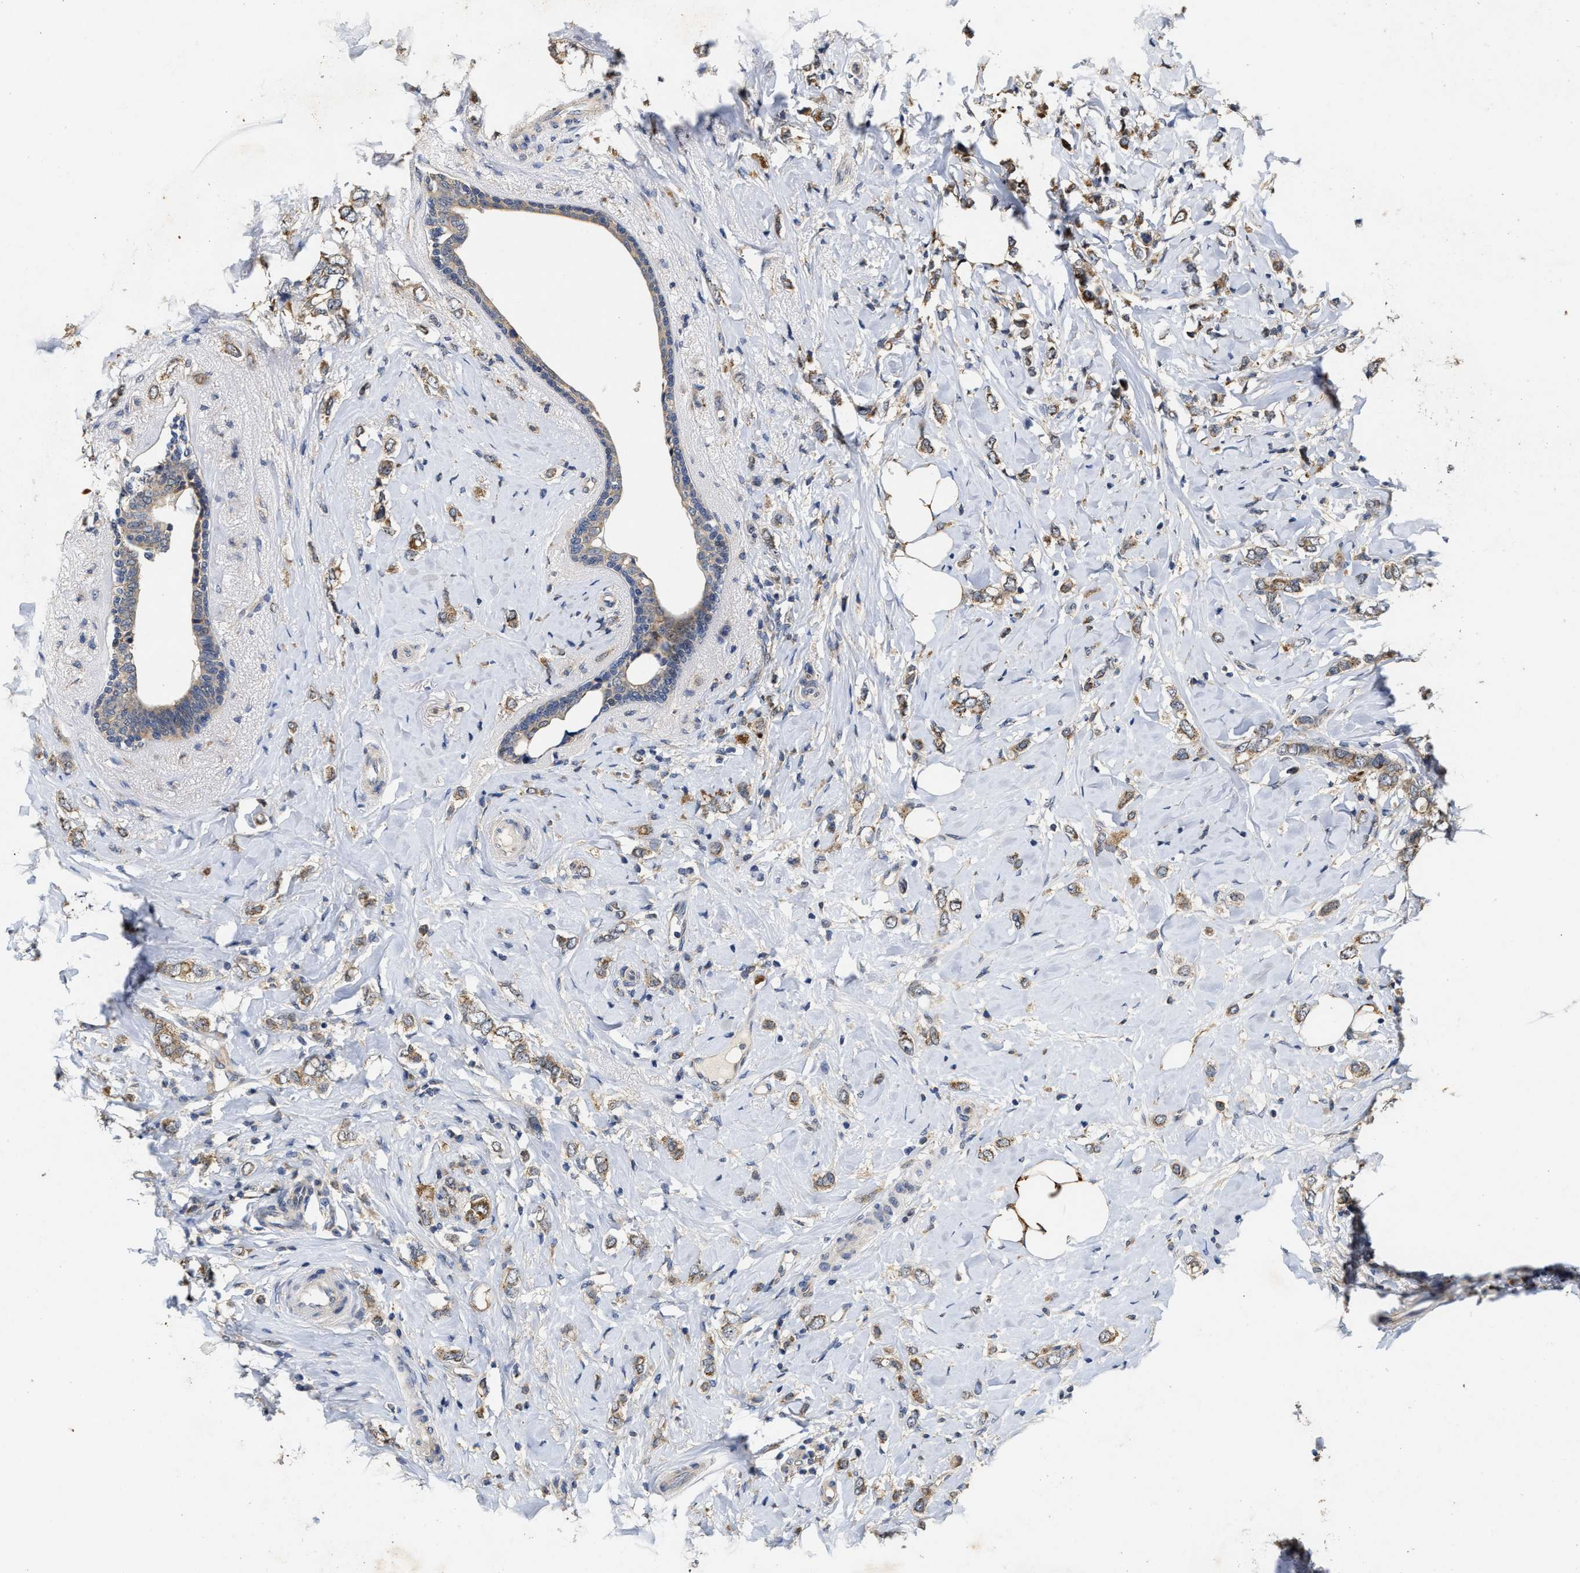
{"staining": {"intensity": "moderate", "quantity": ">75%", "location": "cytoplasmic/membranous"}, "tissue": "breast cancer", "cell_type": "Tumor cells", "image_type": "cancer", "snomed": [{"axis": "morphology", "description": "Normal tissue, NOS"}, {"axis": "morphology", "description": "Lobular carcinoma"}, {"axis": "topography", "description": "Breast"}], "caption": "Moderate cytoplasmic/membranous positivity for a protein is identified in about >75% of tumor cells of breast cancer using immunohistochemistry (IHC).", "gene": "SCYL2", "patient": {"sex": "female", "age": 47}}